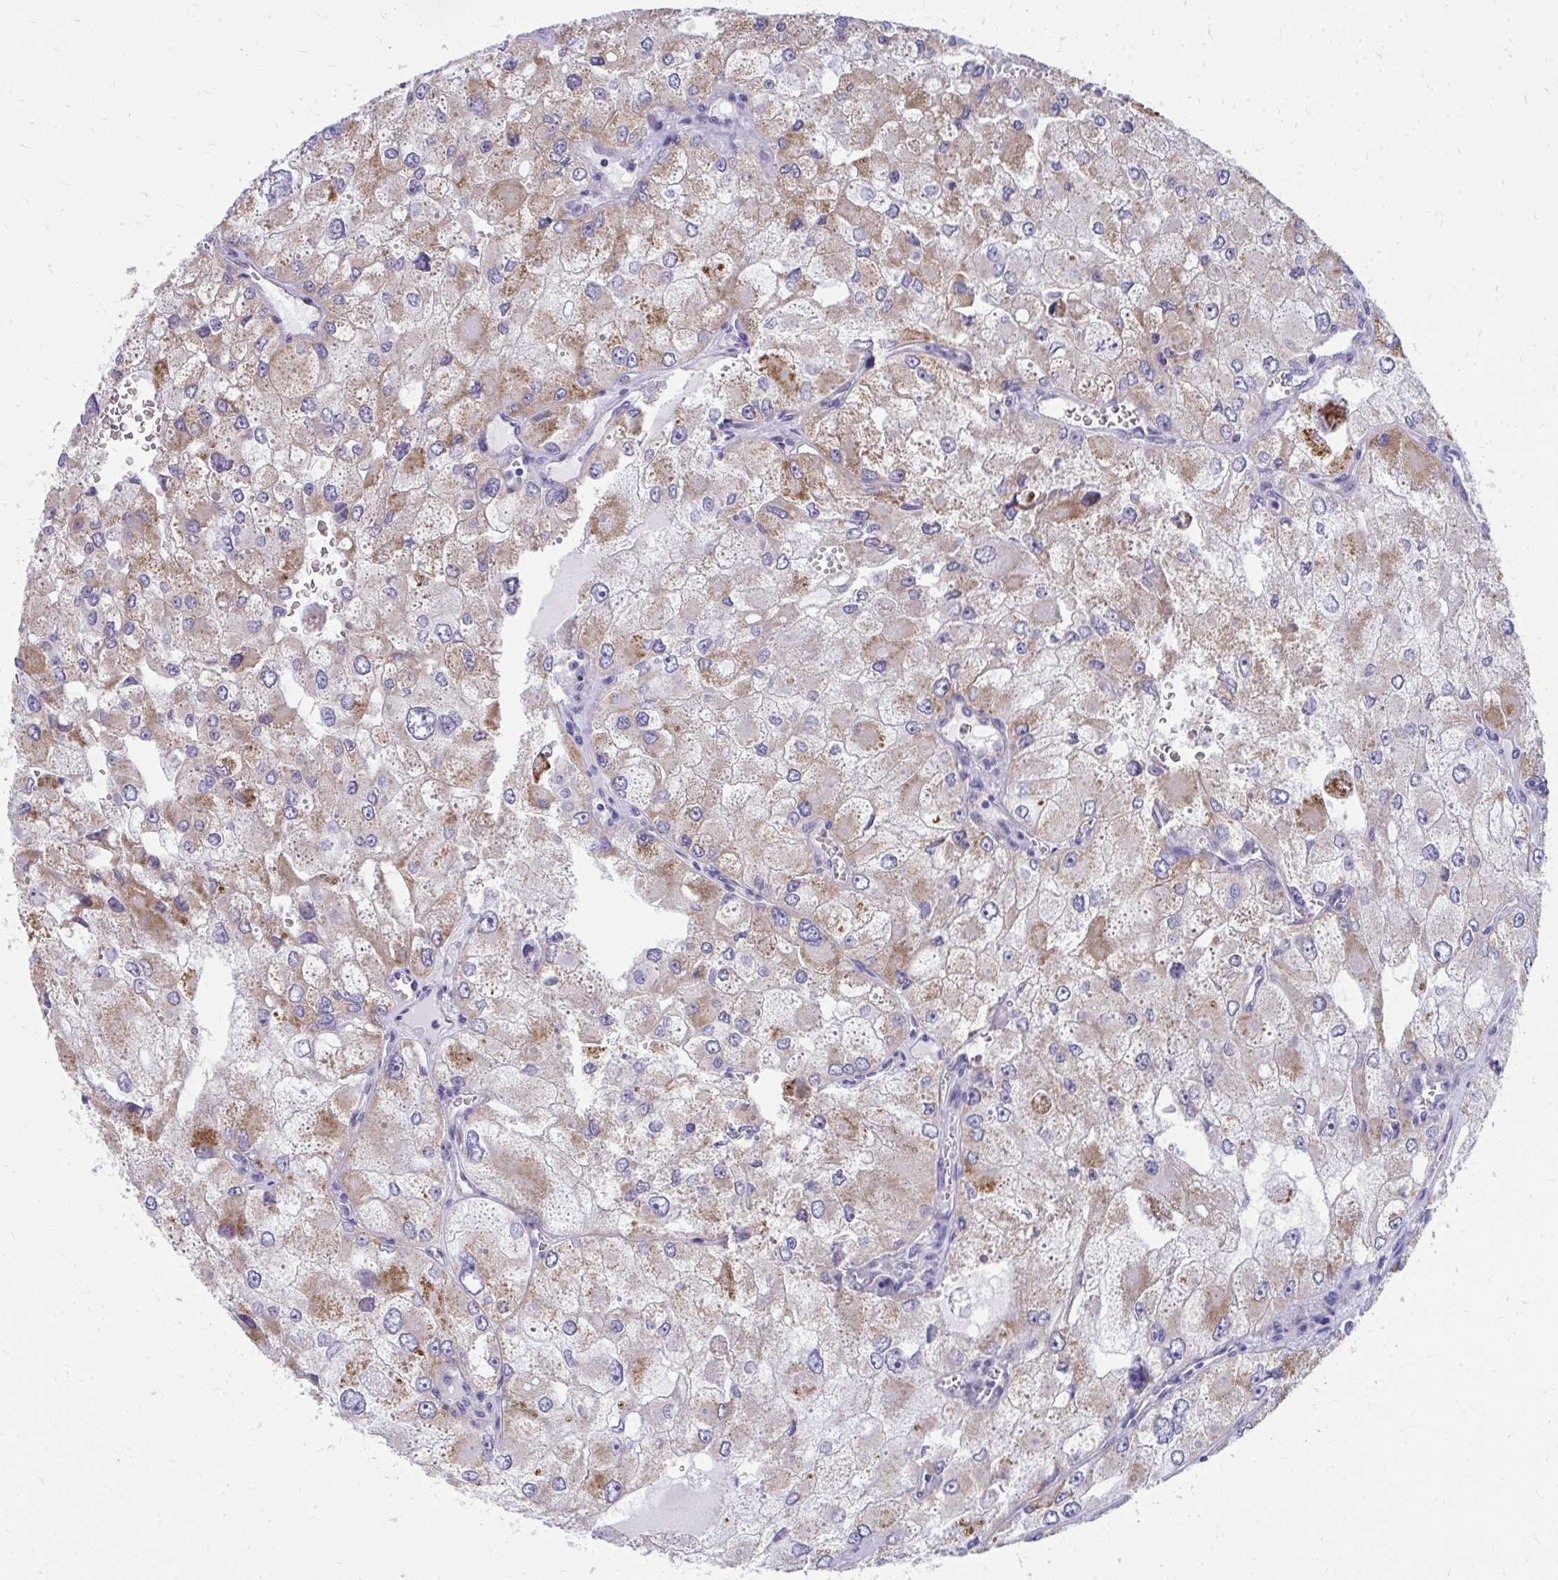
{"staining": {"intensity": "moderate", "quantity": "25%-75%", "location": "cytoplasmic/membranous"}, "tissue": "renal cancer", "cell_type": "Tumor cells", "image_type": "cancer", "snomed": [{"axis": "morphology", "description": "Adenocarcinoma, NOS"}, {"axis": "topography", "description": "Kidney"}], "caption": "Protein staining demonstrates moderate cytoplasmic/membranous expression in about 25%-75% of tumor cells in renal cancer.", "gene": "IL37", "patient": {"sex": "female", "age": 70}}